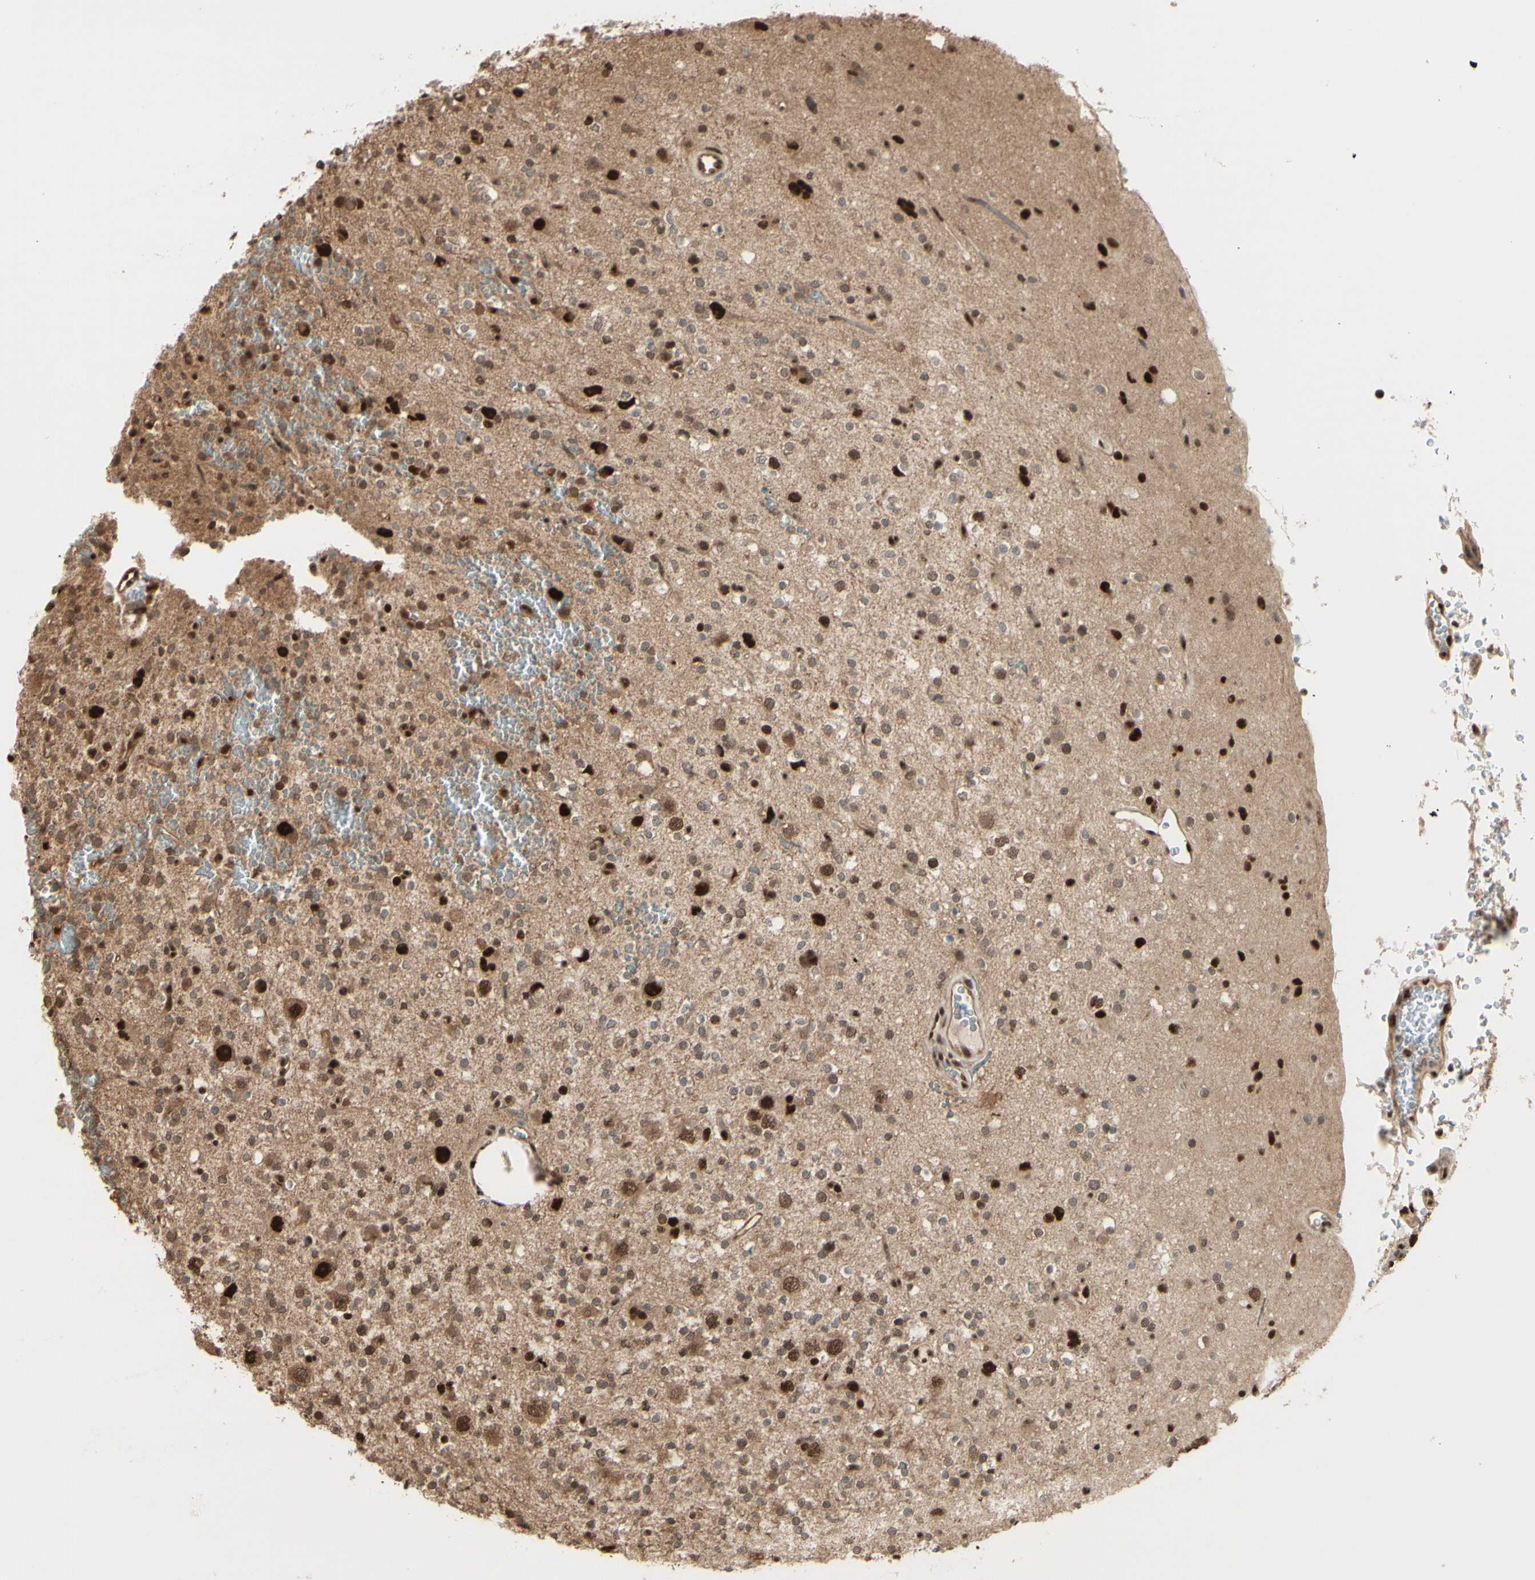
{"staining": {"intensity": "moderate", "quantity": ">75%", "location": "cytoplasmic/membranous,nuclear"}, "tissue": "glioma", "cell_type": "Tumor cells", "image_type": "cancer", "snomed": [{"axis": "morphology", "description": "Glioma, malignant, High grade"}, {"axis": "topography", "description": "Brain"}], "caption": "A brown stain labels moderate cytoplasmic/membranous and nuclear expression of a protein in human glioma tumor cells. (DAB = brown stain, brightfield microscopy at high magnification).", "gene": "HSF1", "patient": {"sex": "male", "age": 47}}